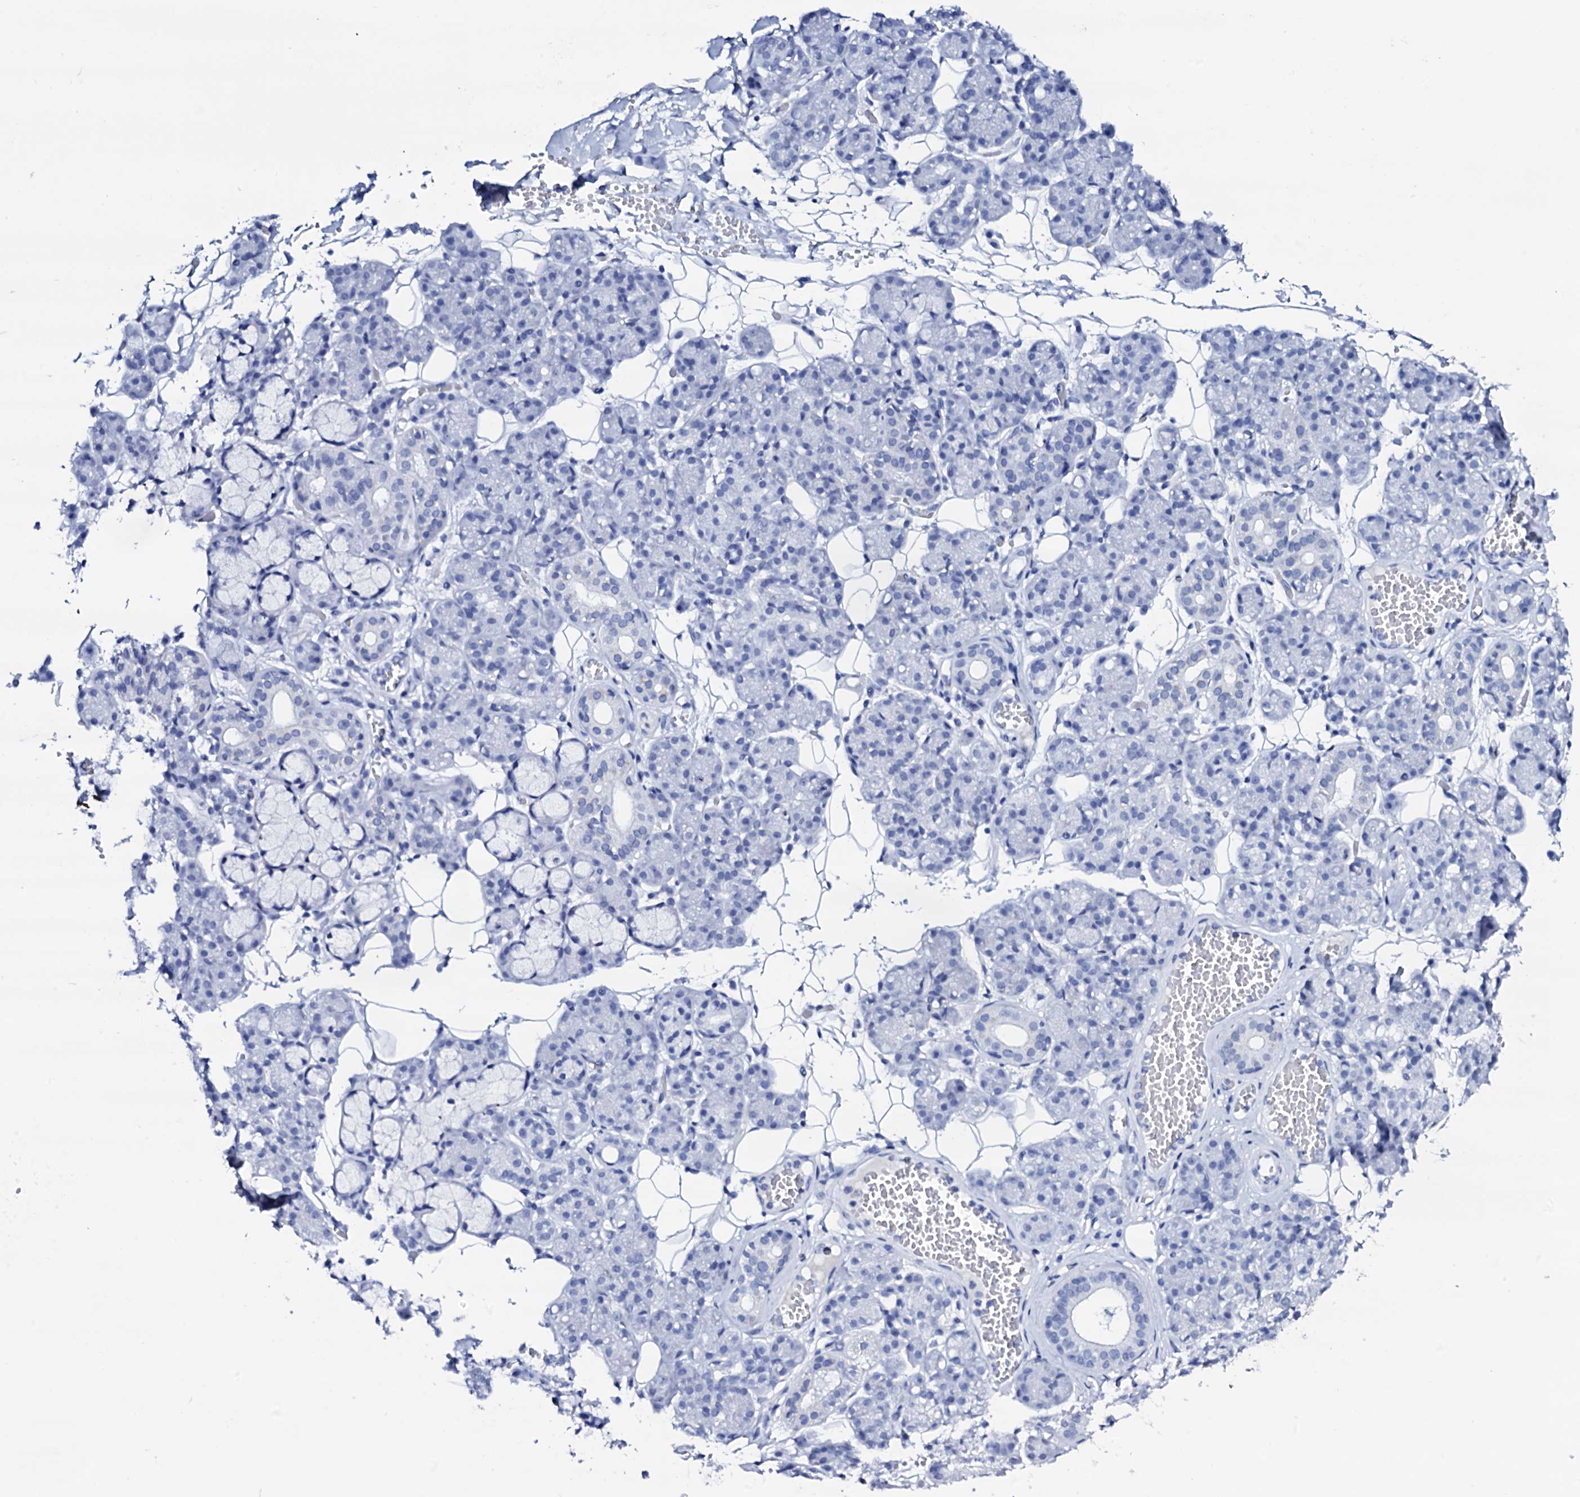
{"staining": {"intensity": "negative", "quantity": "none", "location": "none"}, "tissue": "salivary gland", "cell_type": "Glandular cells", "image_type": "normal", "snomed": [{"axis": "morphology", "description": "Normal tissue, NOS"}, {"axis": "topography", "description": "Salivary gland"}], "caption": "Salivary gland stained for a protein using immunohistochemistry (IHC) demonstrates no expression glandular cells.", "gene": "FBXL16", "patient": {"sex": "male", "age": 63}}